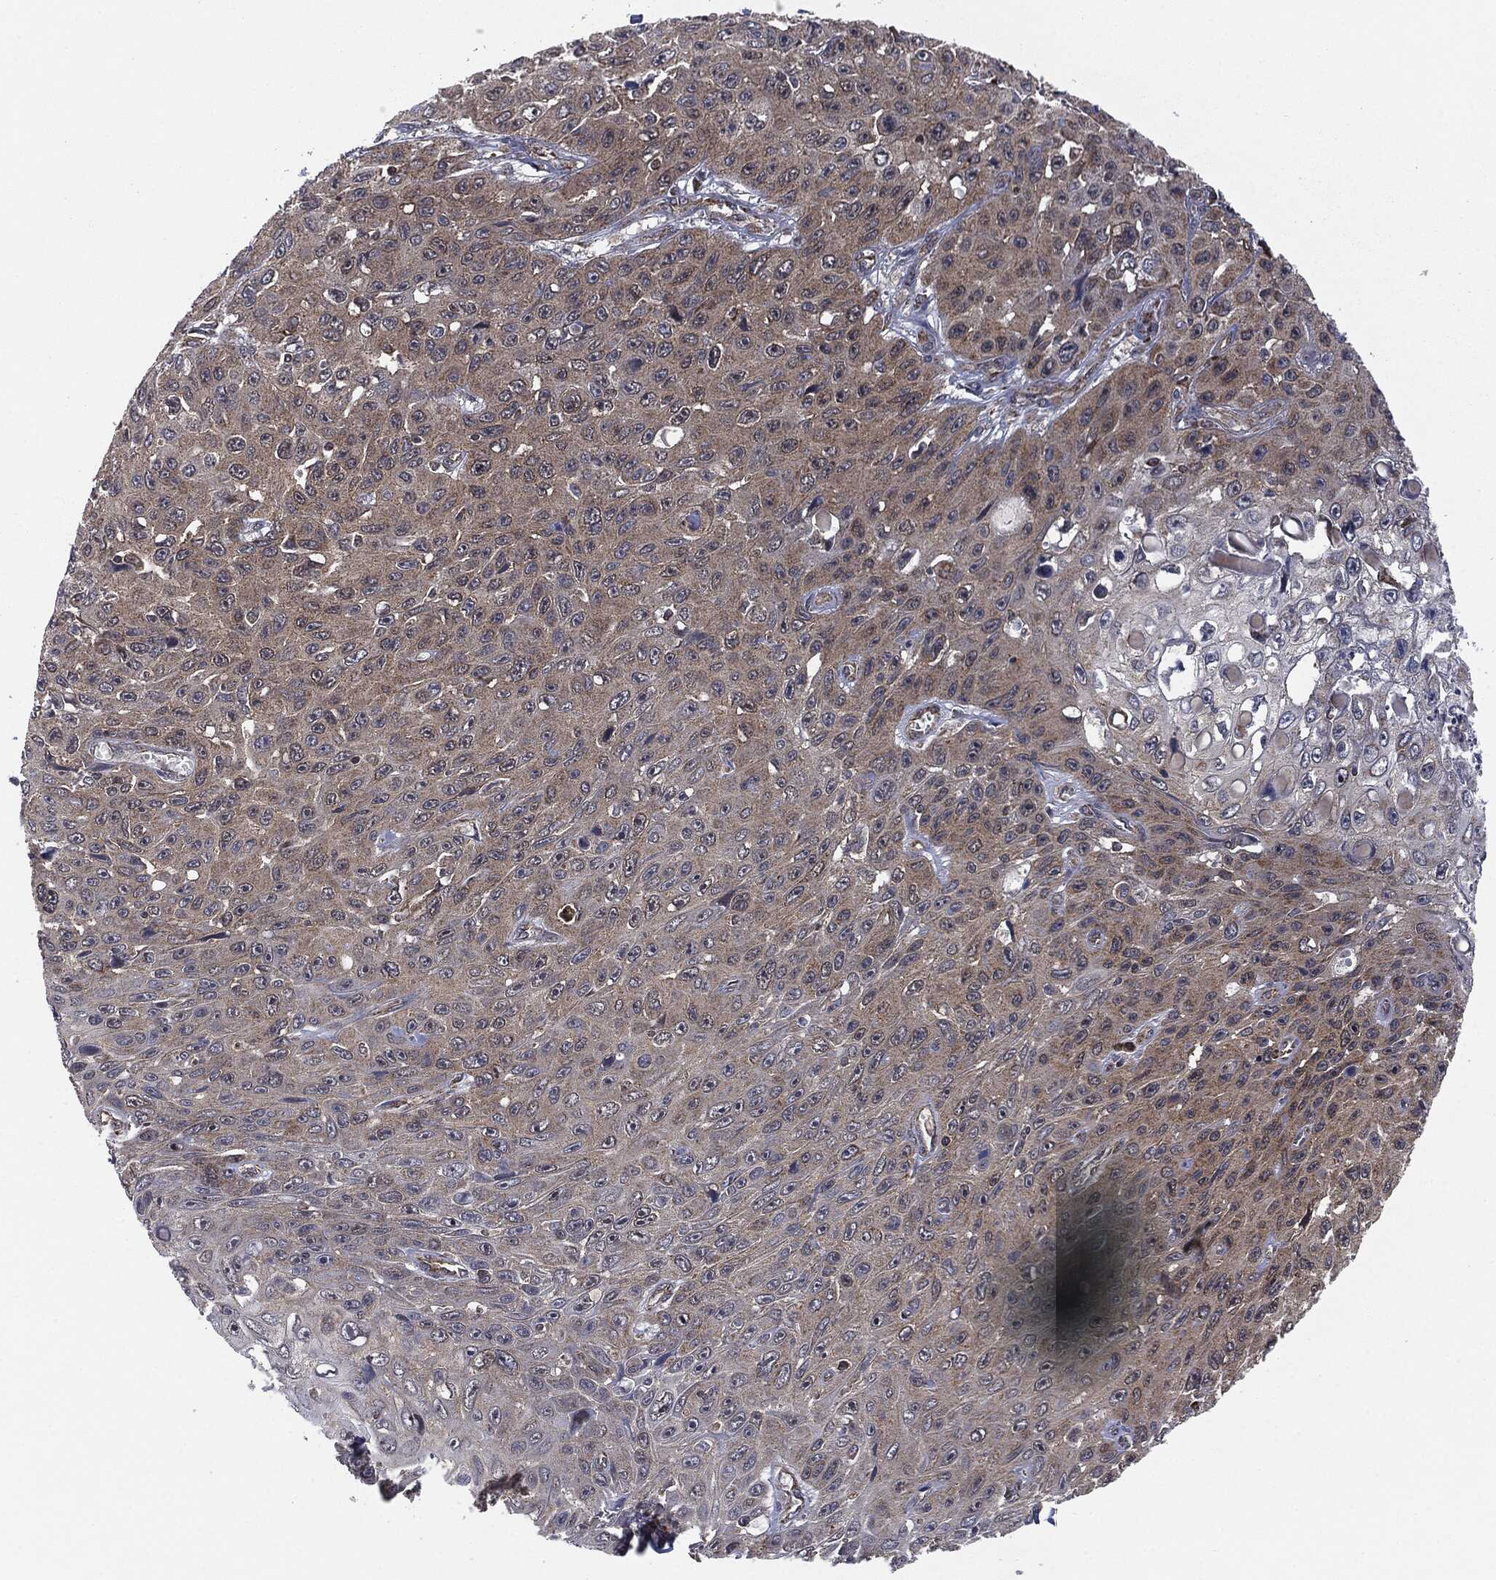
{"staining": {"intensity": "weak", "quantity": "<25%", "location": "cytoplasmic/membranous"}, "tissue": "skin cancer", "cell_type": "Tumor cells", "image_type": "cancer", "snomed": [{"axis": "morphology", "description": "Squamous cell carcinoma, NOS"}, {"axis": "topography", "description": "Skin"}], "caption": "This is an immunohistochemistry histopathology image of skin cancer (squamous cell carcinoma). There is no expression in tumor cells.", "gene": "MTOR", "patient": {"sex": "male", "age": 82}}